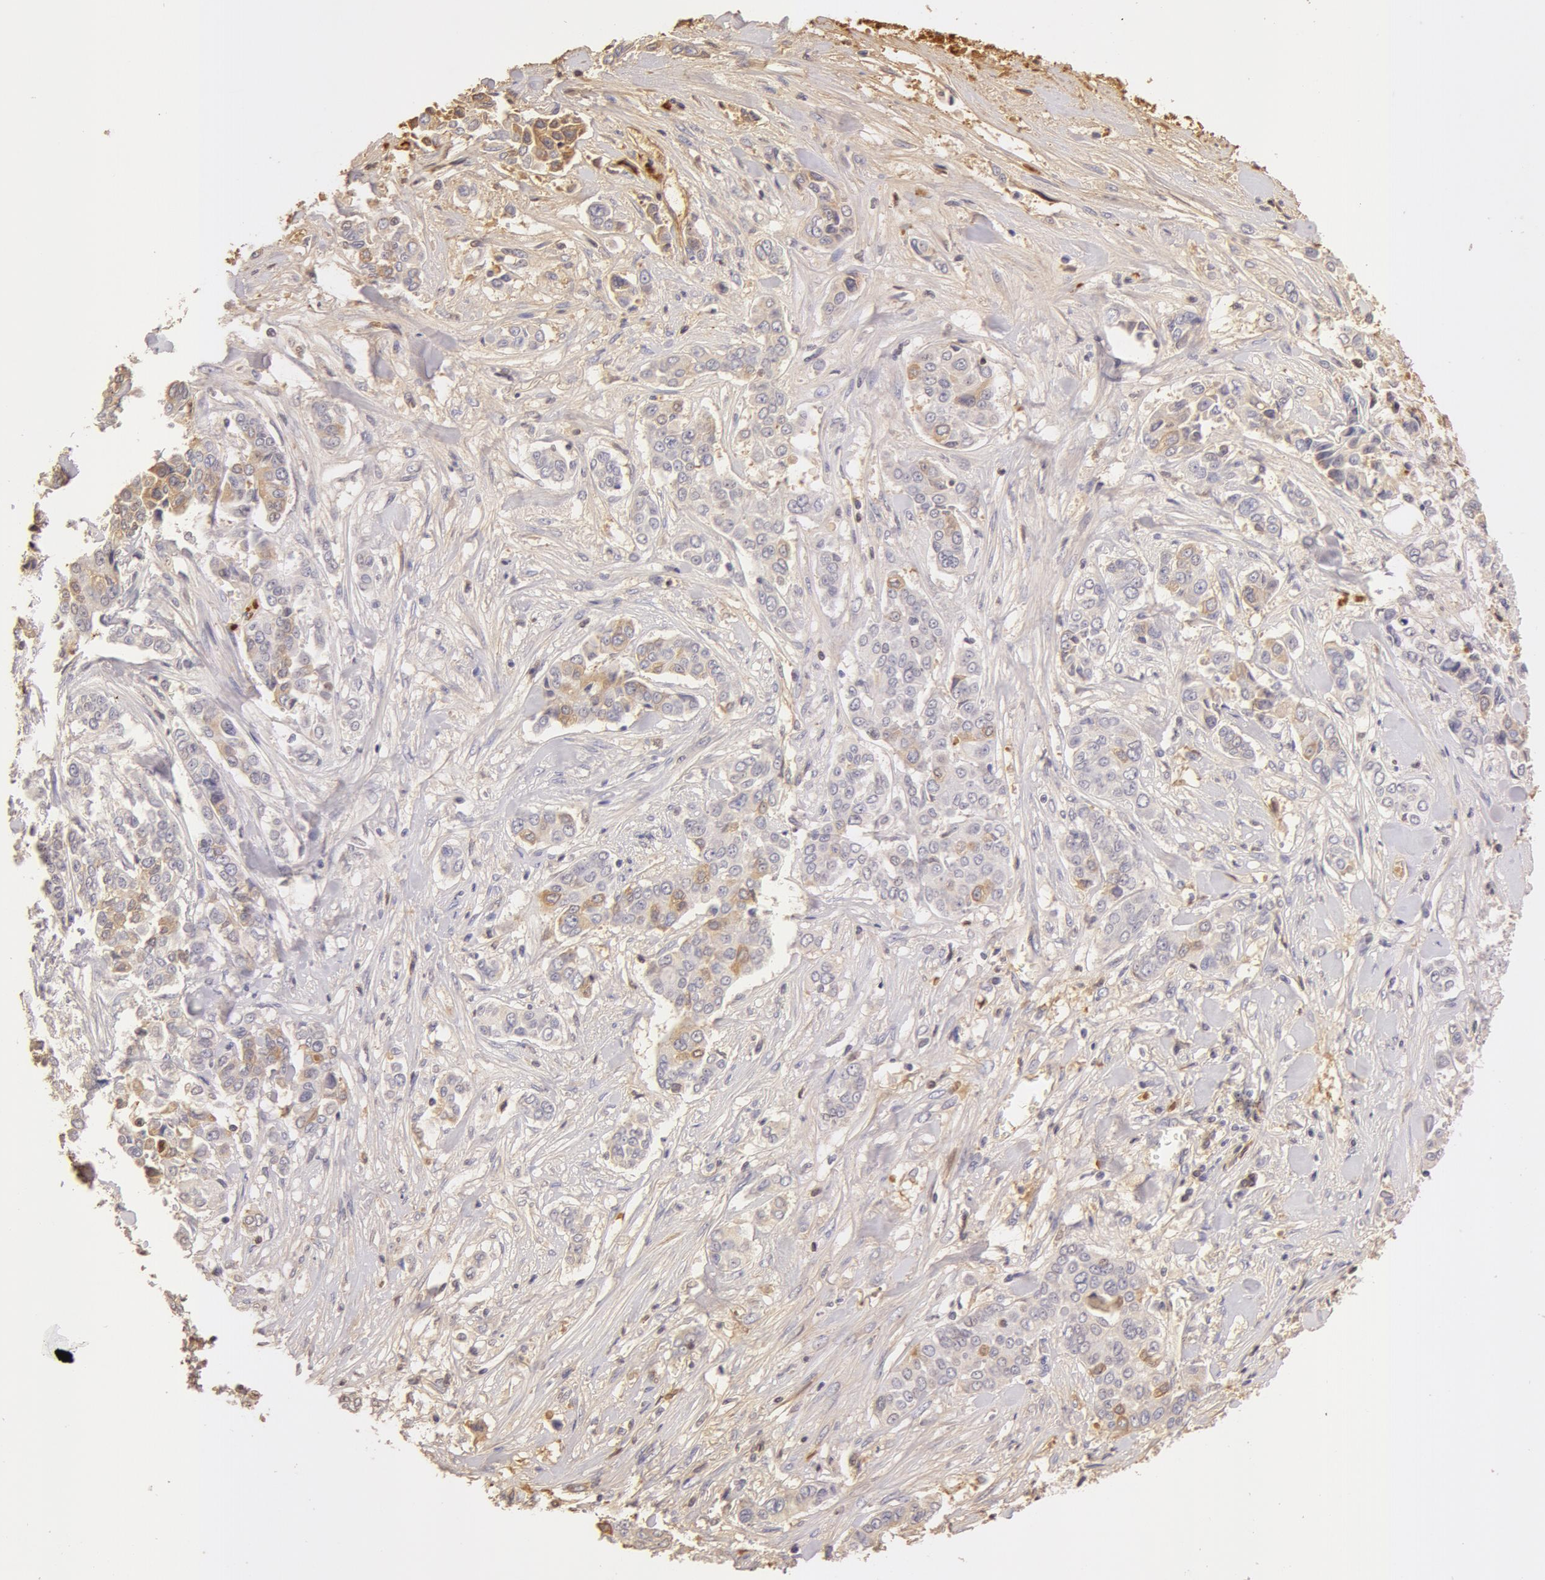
{"staining": {"intensity": "weak", "quantity": "<25%", "location": "cytoplasmic/membranous"}, "tissue": "pancreatic cancer", "cell_type": "Tumor cells", "image_type": "cancer", "snomed": [{"axis": "morphology", "description": "Adenocarcinoma, NOS"}, {"axis": "topography", "description": "Pancreas"}], "caption": "Tumor cells show no significant protein staining in pancreatic adenocarcinoma.", "gene": "AHSG", "patient": {"sex": "female", "age": 52}}